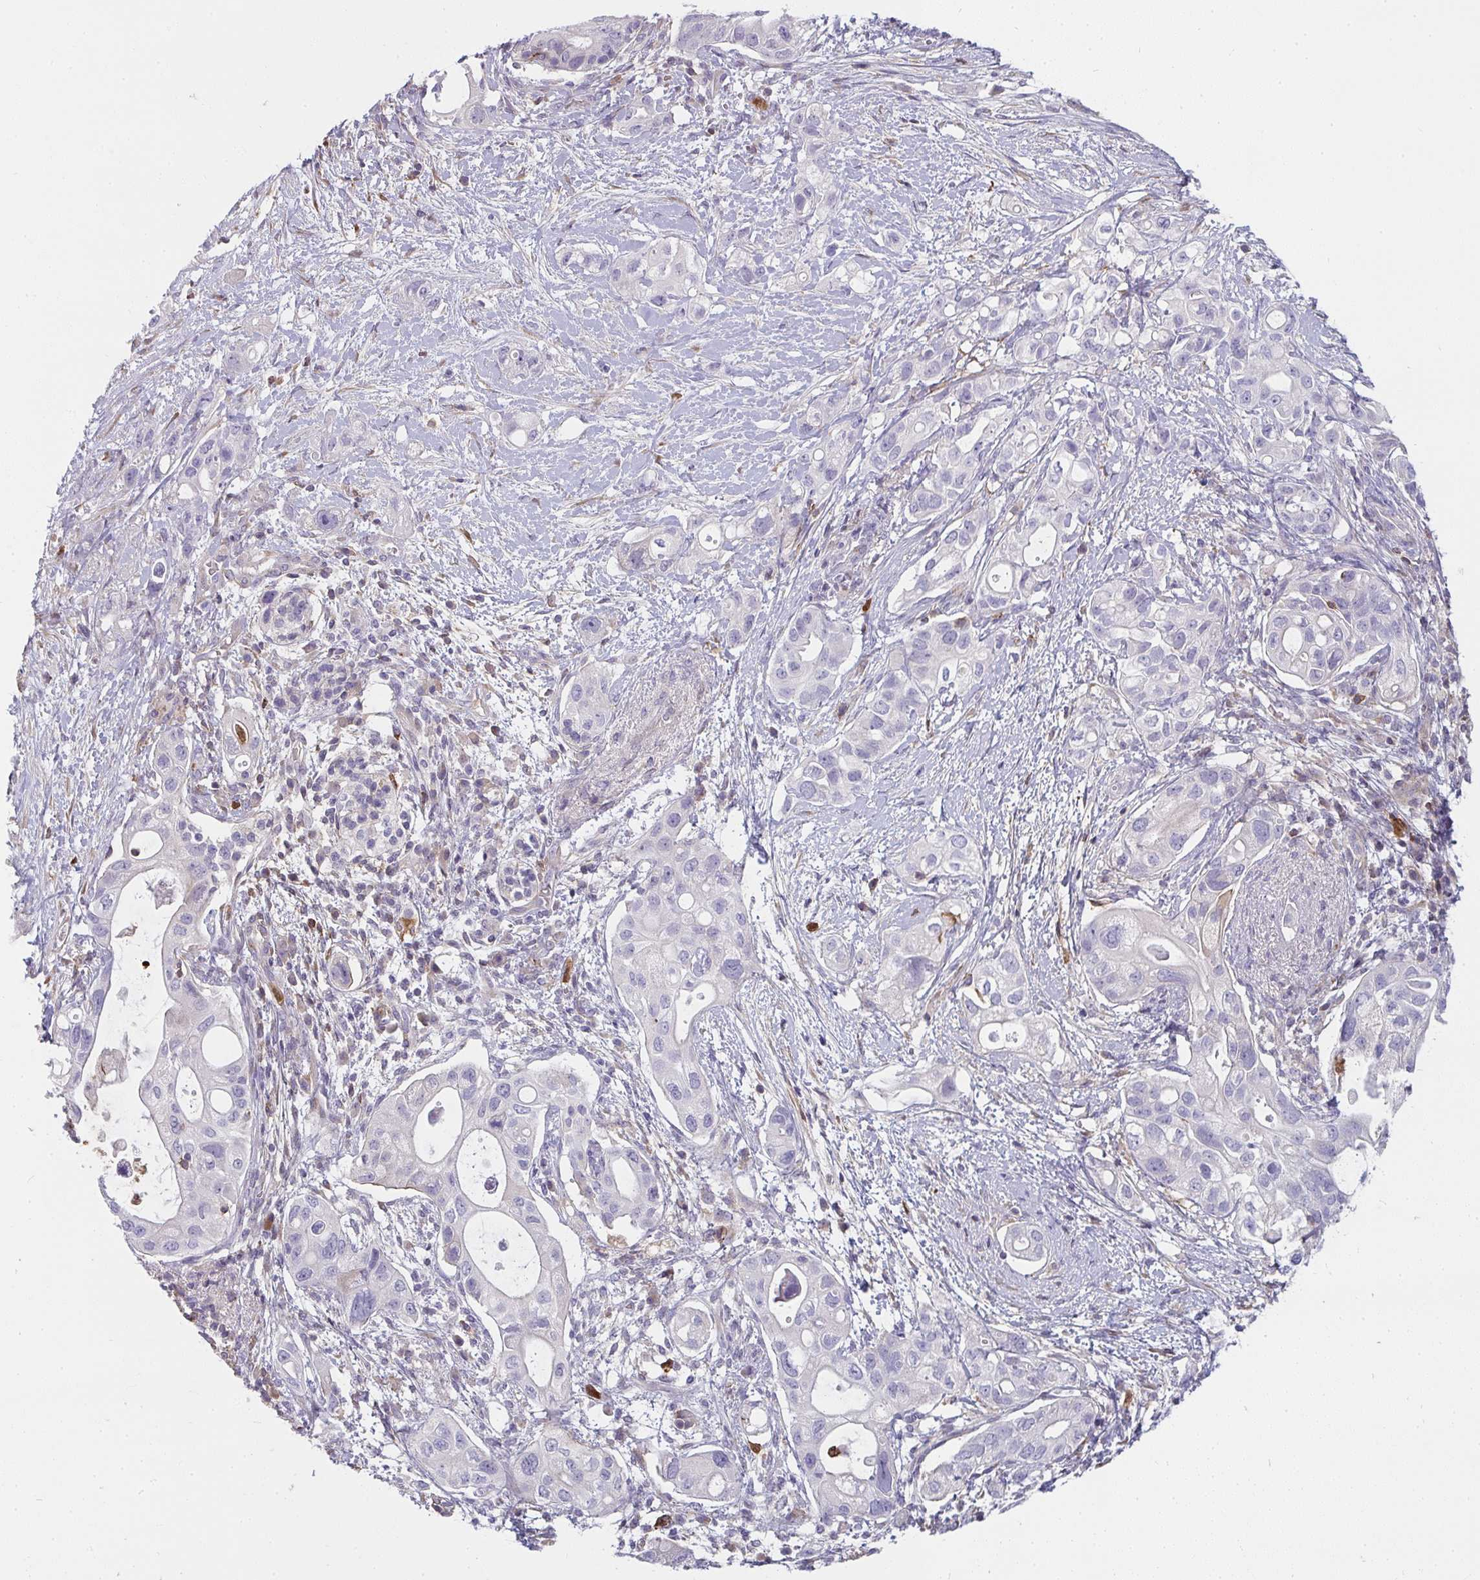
{"staining": {"intensity": "negative", "quantity": "none", "location": "none"}, "tissue": "pancreatic cancer", "cell_type": "Tumor cells", "image_type": "cancer", "snomed": [{"axis": "morphology", "description": "Adenocarcinoma, NOS"}, {"axis": "topography", "description": "Pancreas"}], "caption": "An image of human adenocarcinoma (pancreatic) is negative for staining in tumor cells. (Brightfield microscopy of DAB (3,3'-diaminobenzidine) IHC at high magnification).", "gene": "CSF3R", "patient": {"sex": "female", "age": 72}}